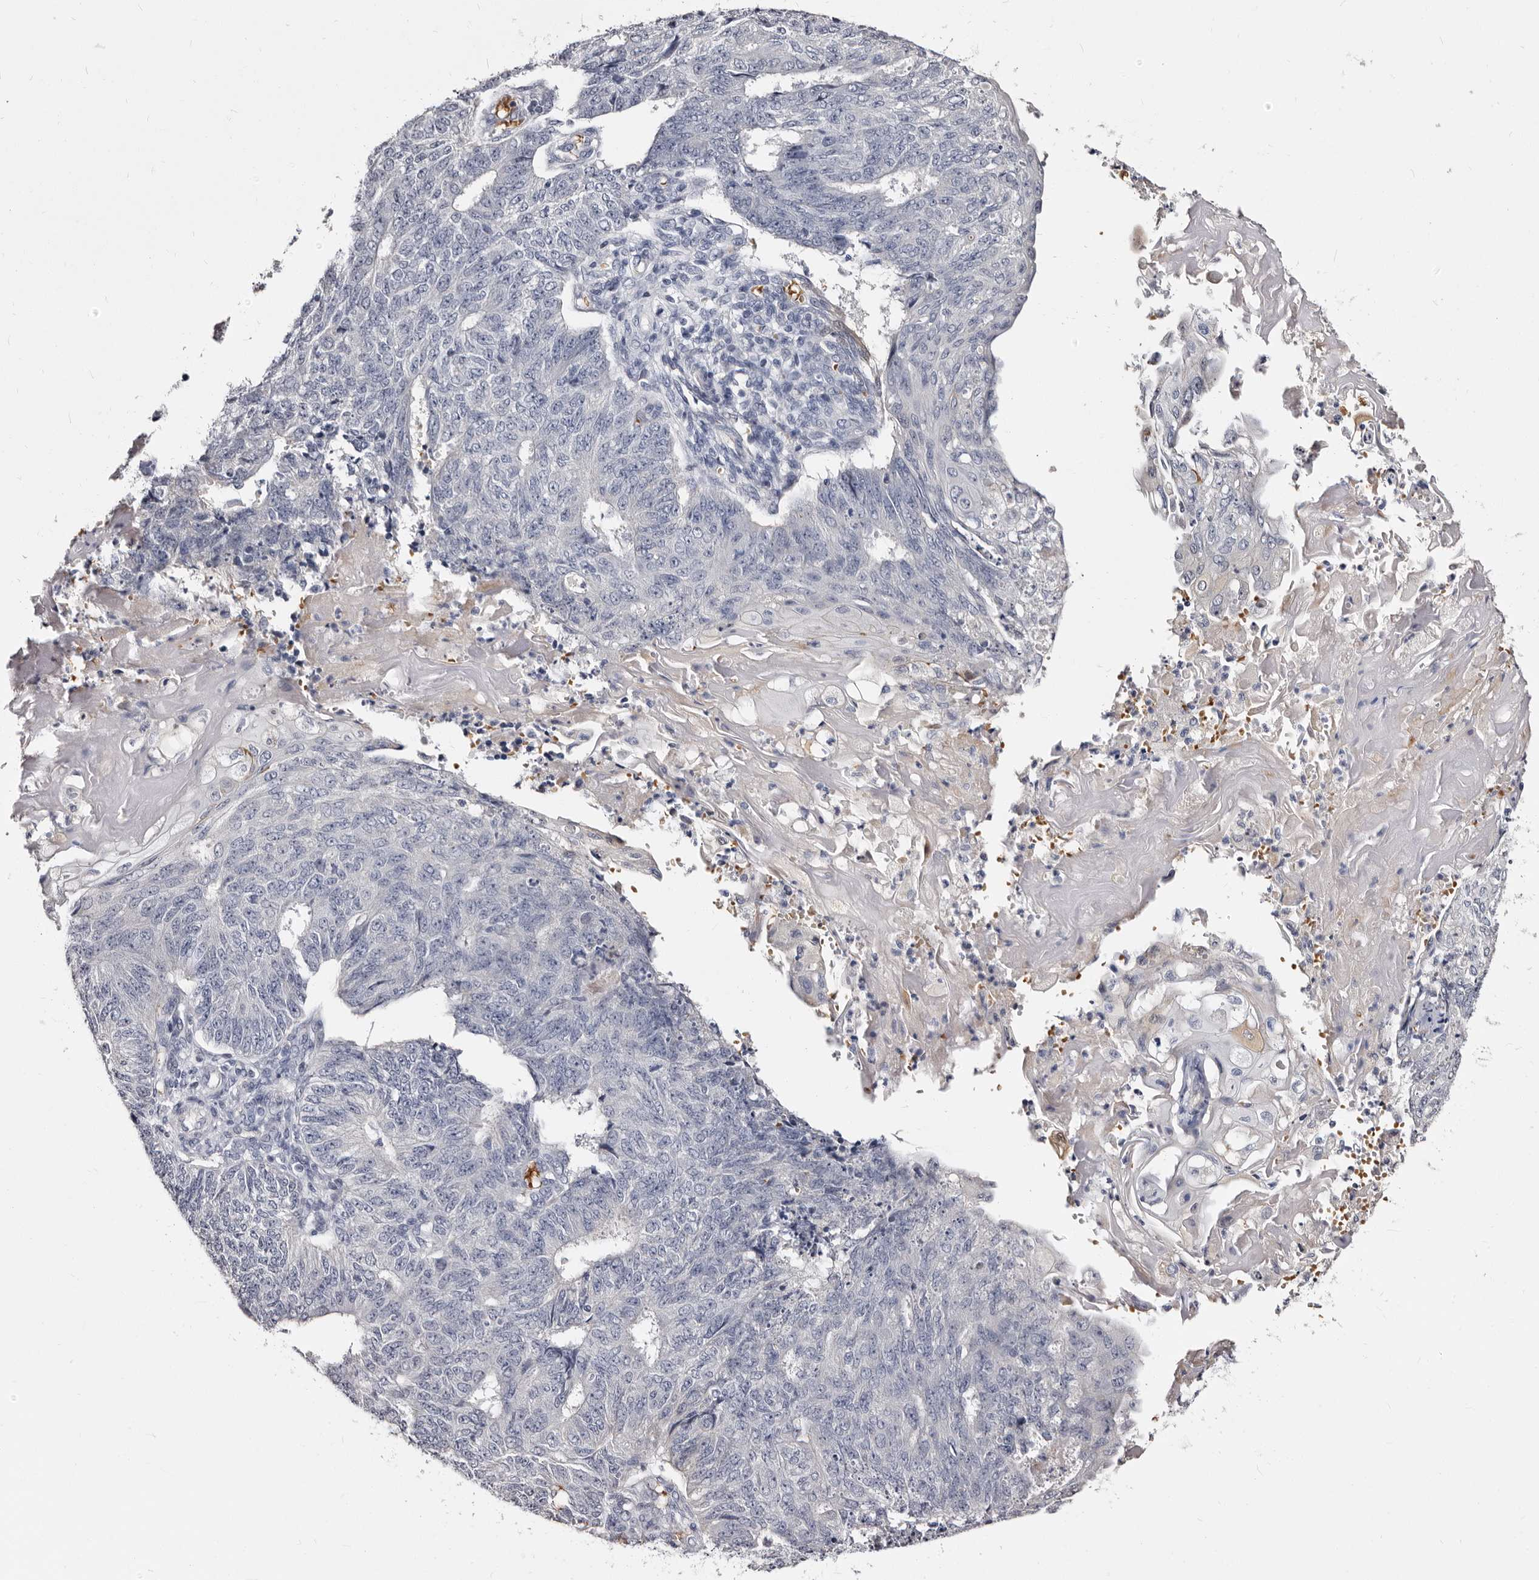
{"staining": {"intensity": "negative", "quantity": "none", "location": "none"}, "tissue": "endometrial cancer", "cell_type": "Tumor cells", "image_type": "cancer", "snomed": [{"axis": "morphology", "description": "Adenocarcinoma, NOS"}, {"axis": "topography", "description": "Endometrium"}], "caption": "Immunohistochemistry (IHC) of human adenocarcinoma (endometrial) exhibits no expression in tumor cells.", "gene": "BPGM", "patient": {"sex": "female", "age": 32}}